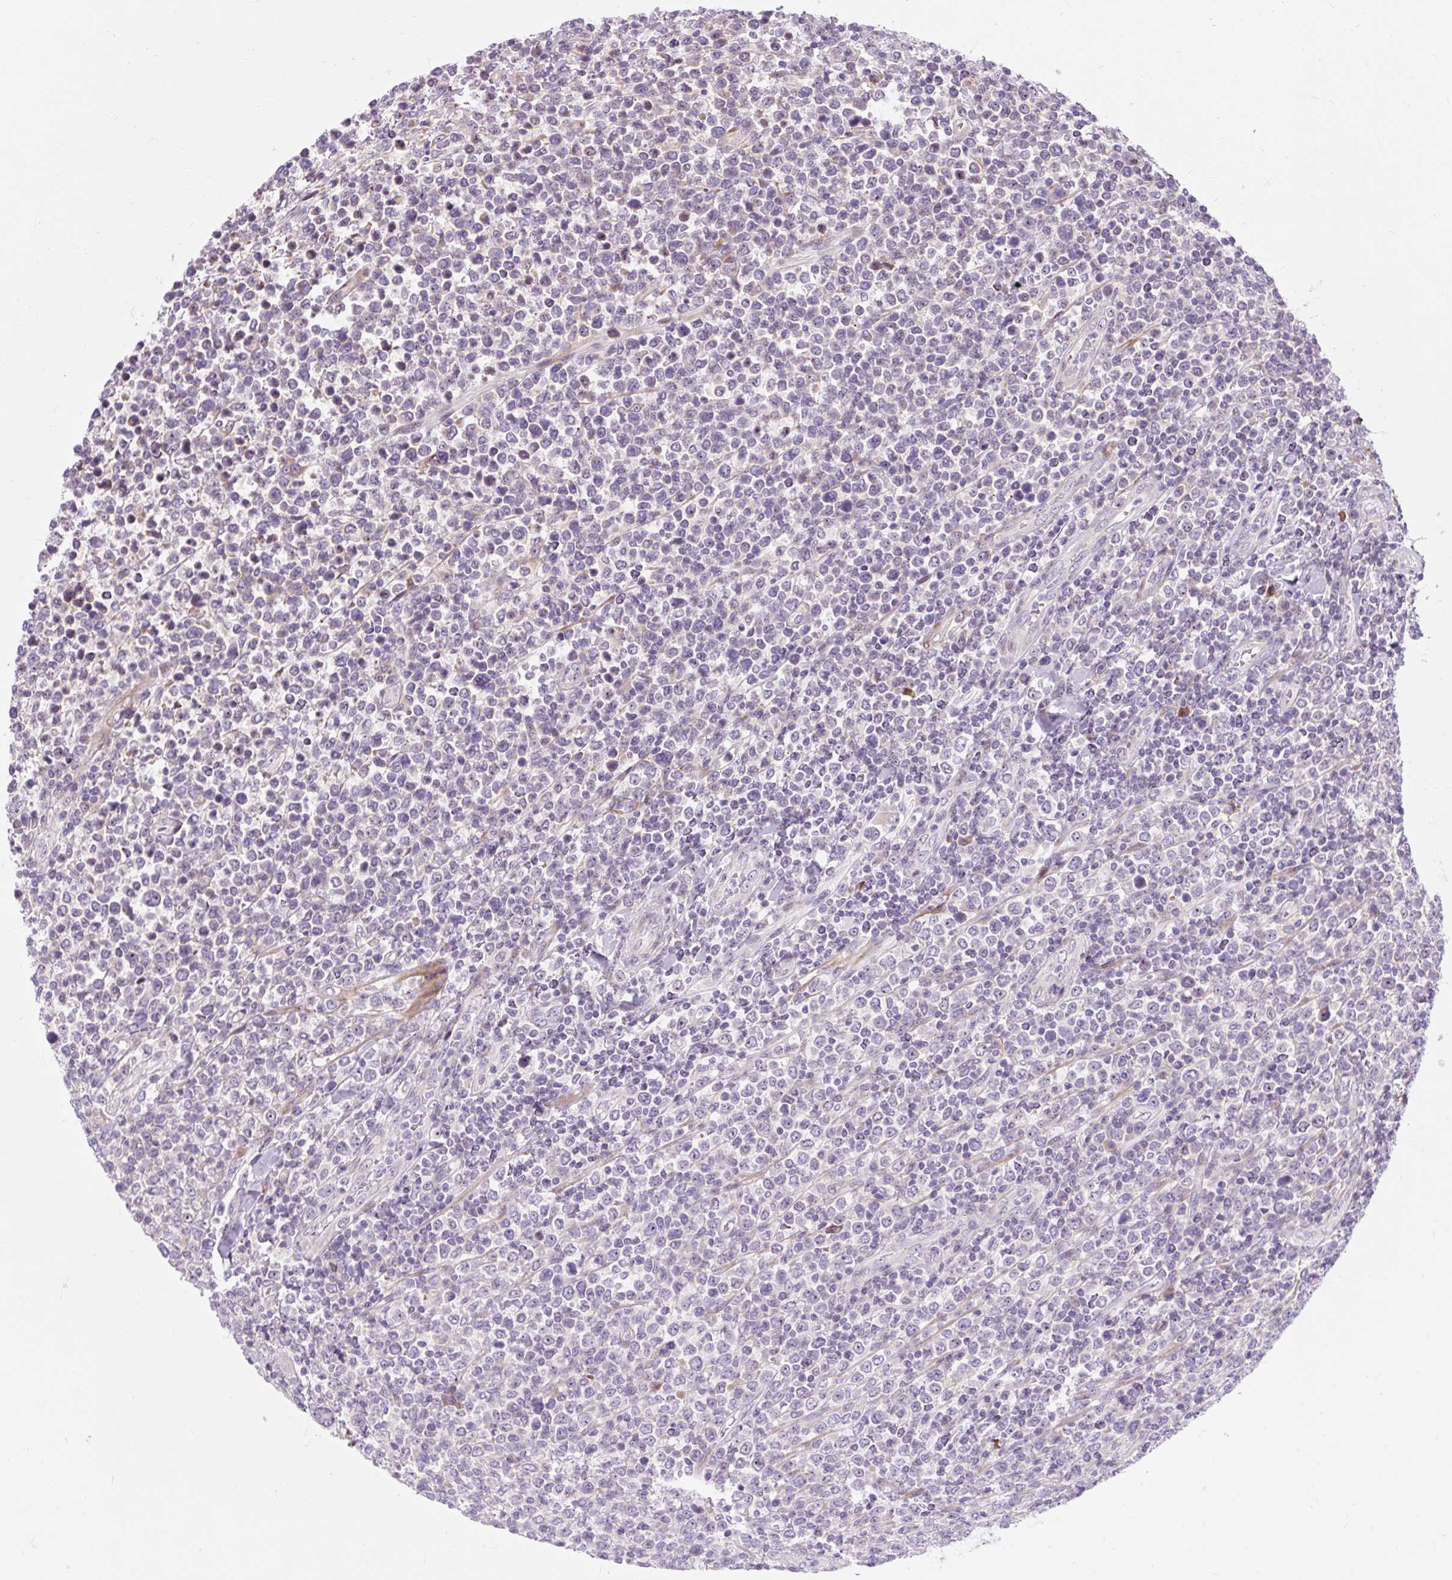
{"staining": {"intensity": "negative", "quantity": "none", "location": "none"}, "tissue": "lymphoma", "cell_type": "Tumor cells", "image_type": "cancer", "snomed": [{"axis": "morphology", "description": "Malignant lymphoma, non-Hodgkin's type, High grade"}, {"axis": "topography", "description": "Soft tissue"}], "caption": "Photomicrograph shows no protein positivity in tumor cells of lymphoma tissue.", "gene": "CISD3", "patient": {"sex": "female", "age": 56}}